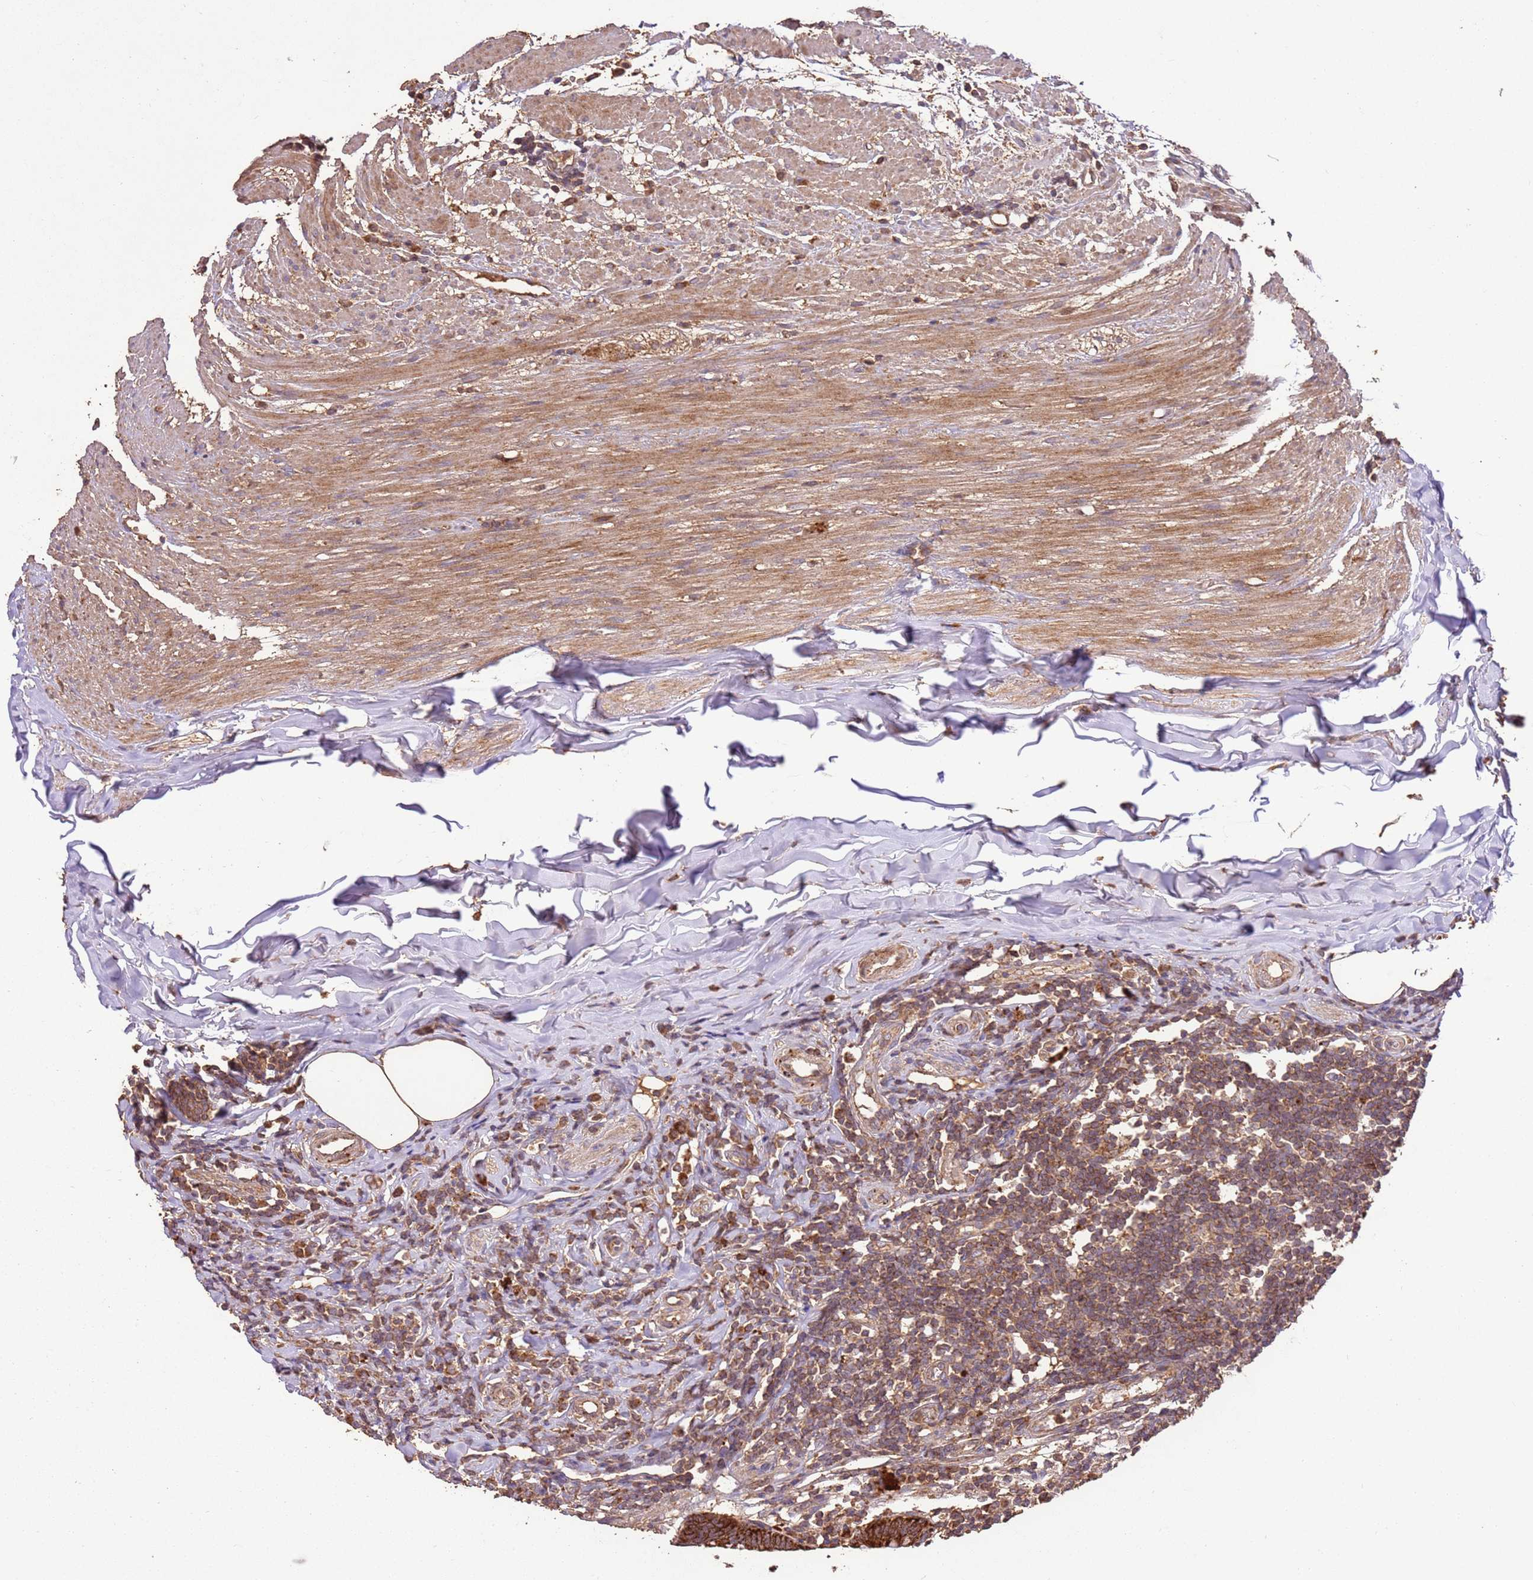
{"staining": {"intensity": "strong", "quantity": ">75%", "location": "cytoplasmic/membranous"}, "tissue": "appendix", "cell_type": "Glandular cells", "image_type": "normal", "snomed": [{"axis": "morphology", "description": "Normal tissue, NOS"}, {"axis": "topography", "description": "Appendix"}], "caption": "DAB immunohistochemical staining of unremarkable human appendix shows strong cytoplasmic/membranous protein expression in about >75% of glandular cells.", "gene": "LRRC28", "patient": {"sex": "female", "age": 54}}